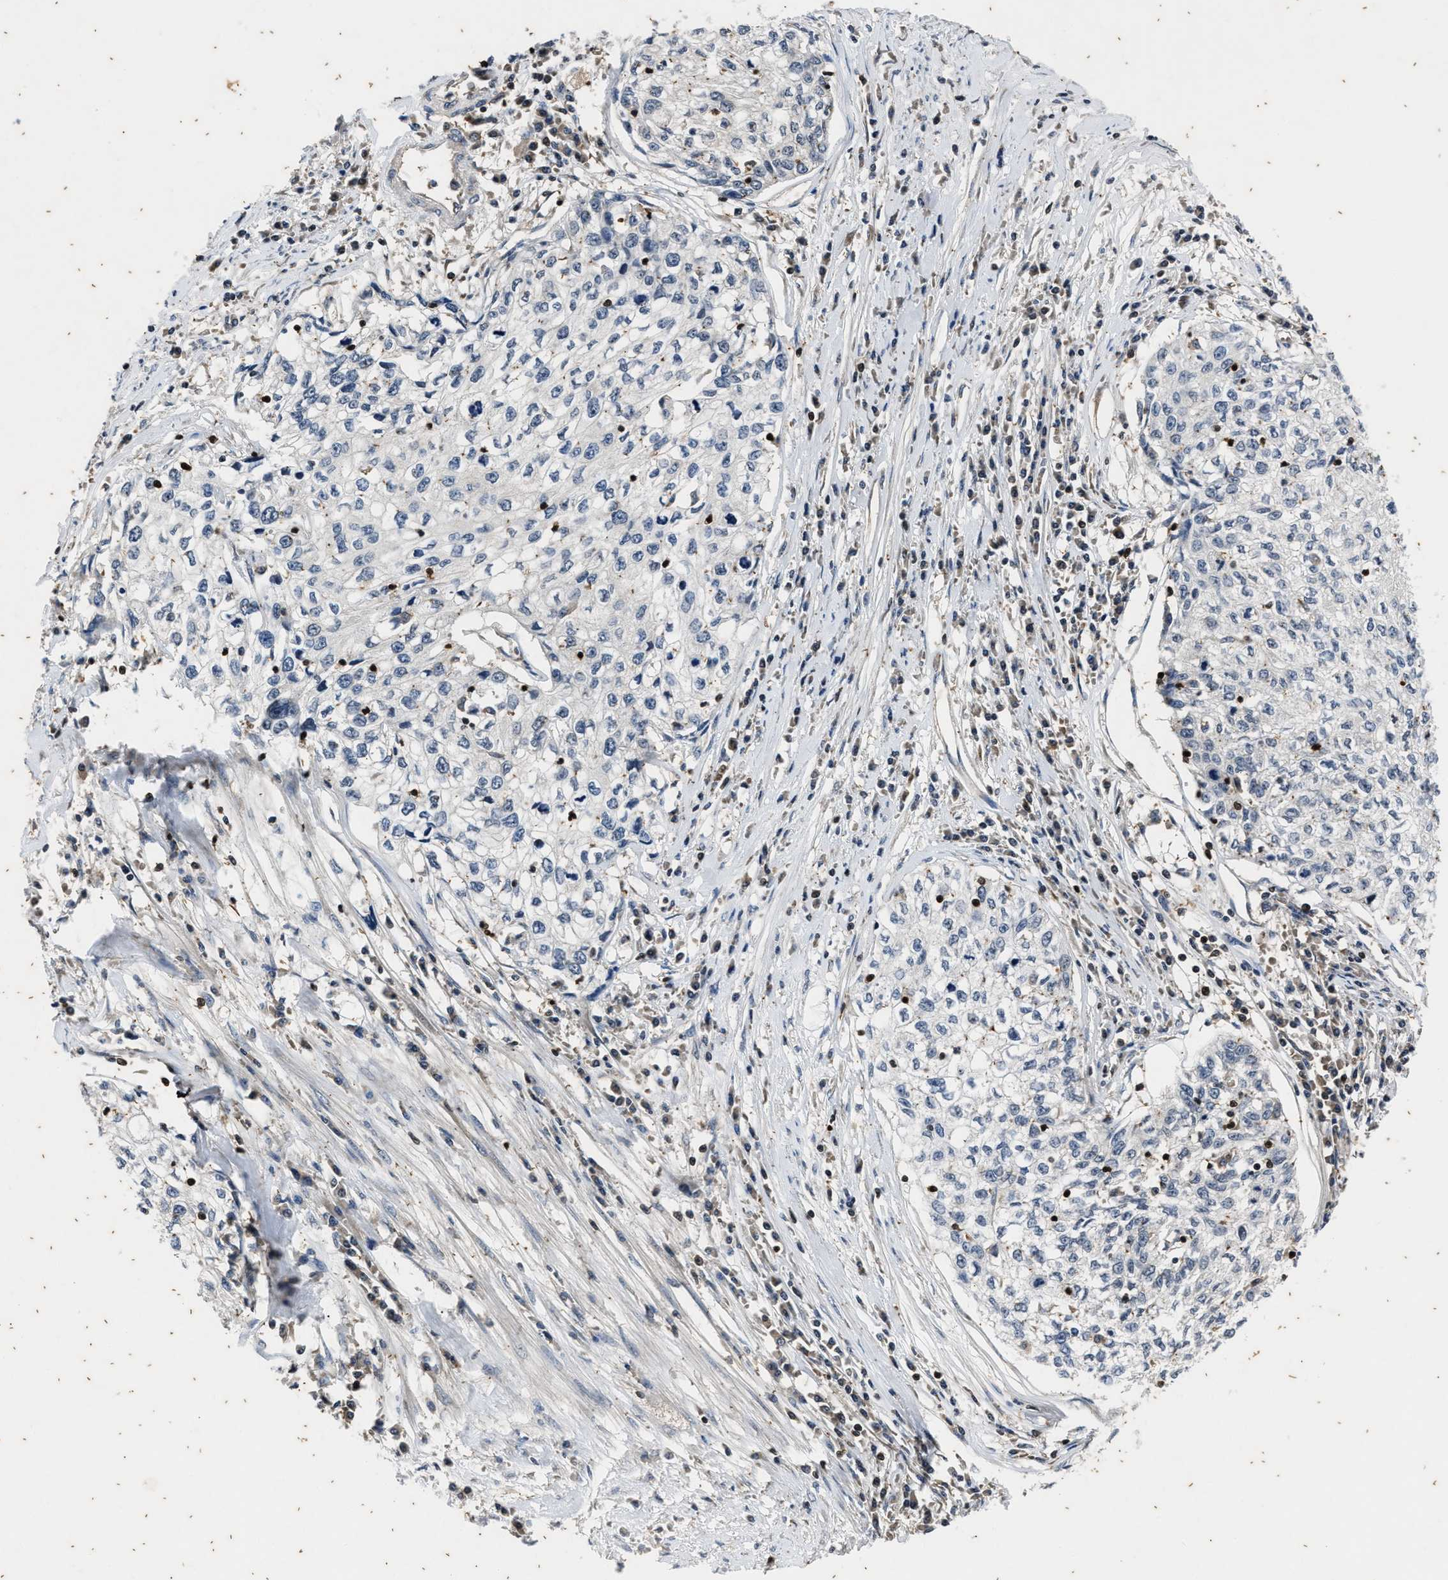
{"staining": {"intensity": "negative", "quantity": "none", "location": "none"}, "tissue": "cervical cancer", "cell_type": "Tumor cells", "image_type": "cancer", "snomed": [{"axis": "morphology", "description": "Squamous cell carcinoma, NOS"}, {"axis": "topography", "description": "Cervix"}], "caption": "Histopathology image shows no protein staining in tumor cells of cervical cancer tissue.", "gene": "PTPN7", "patient": {"sex": "female", "age": 57}}